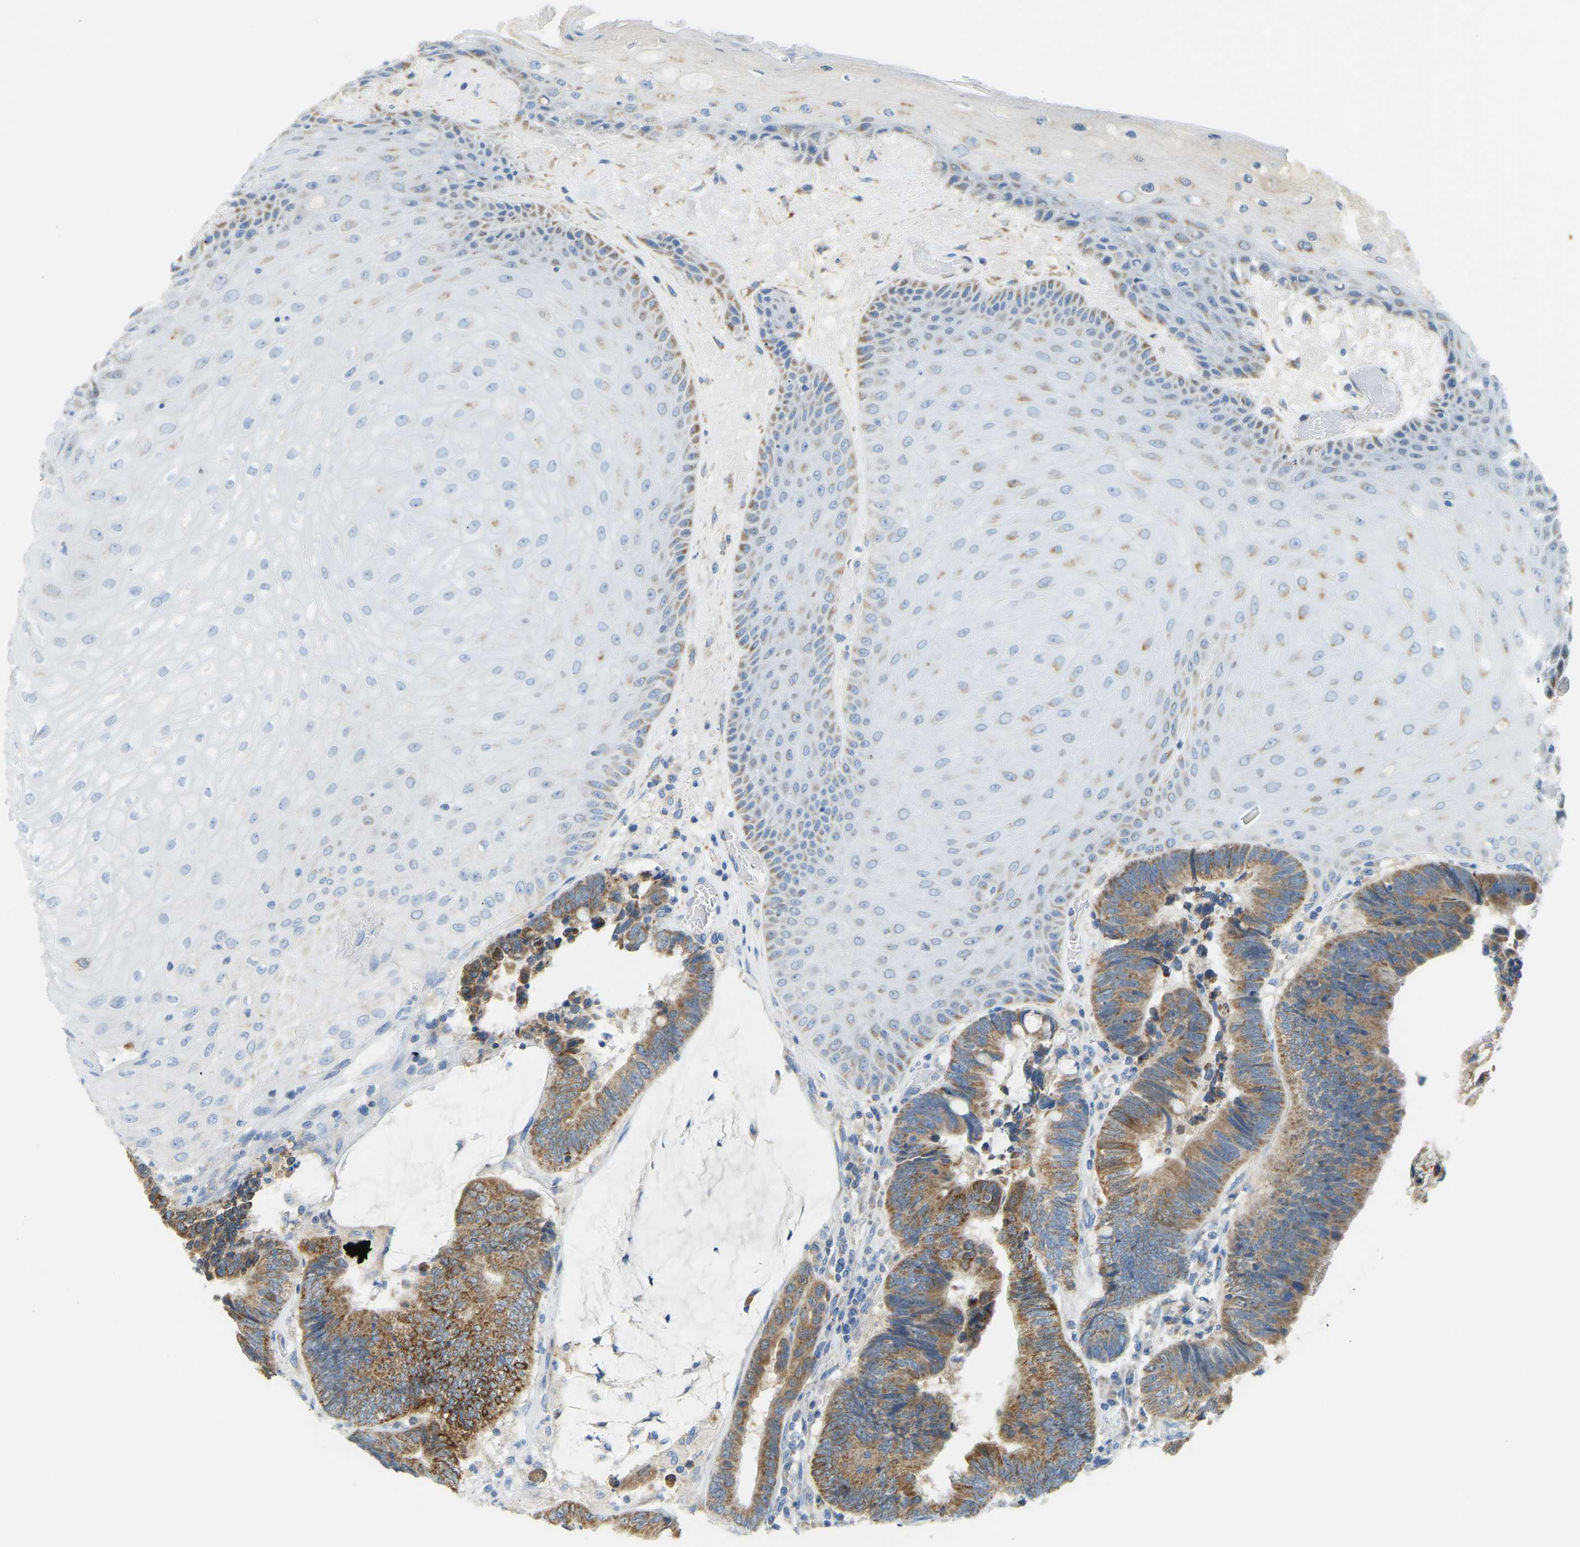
{"staining": {"intensity": "moderate", "quantity": ">75%", "location": "cytoplasmic/membranous"}, "tissue": "colorectal cancer", "cell_type": "Tumor cells", "image_type": "cancer", "snomed": [{"axis": "morphology", "description": "Adenocarcinoma, NOS"}, {"axis": "topography", "description": "Rectum"}, {"axis": "topography", "description": "Anal"}], "caption": "Adenocarcinoma (colorectal) was stained to show a protein in brown. There is medium levels of moderate cytoplasmic/membranous staining in approximately >75% of tumor cells.", "gene": "GDA", "patient": {"sex": "female", "age": 89}}